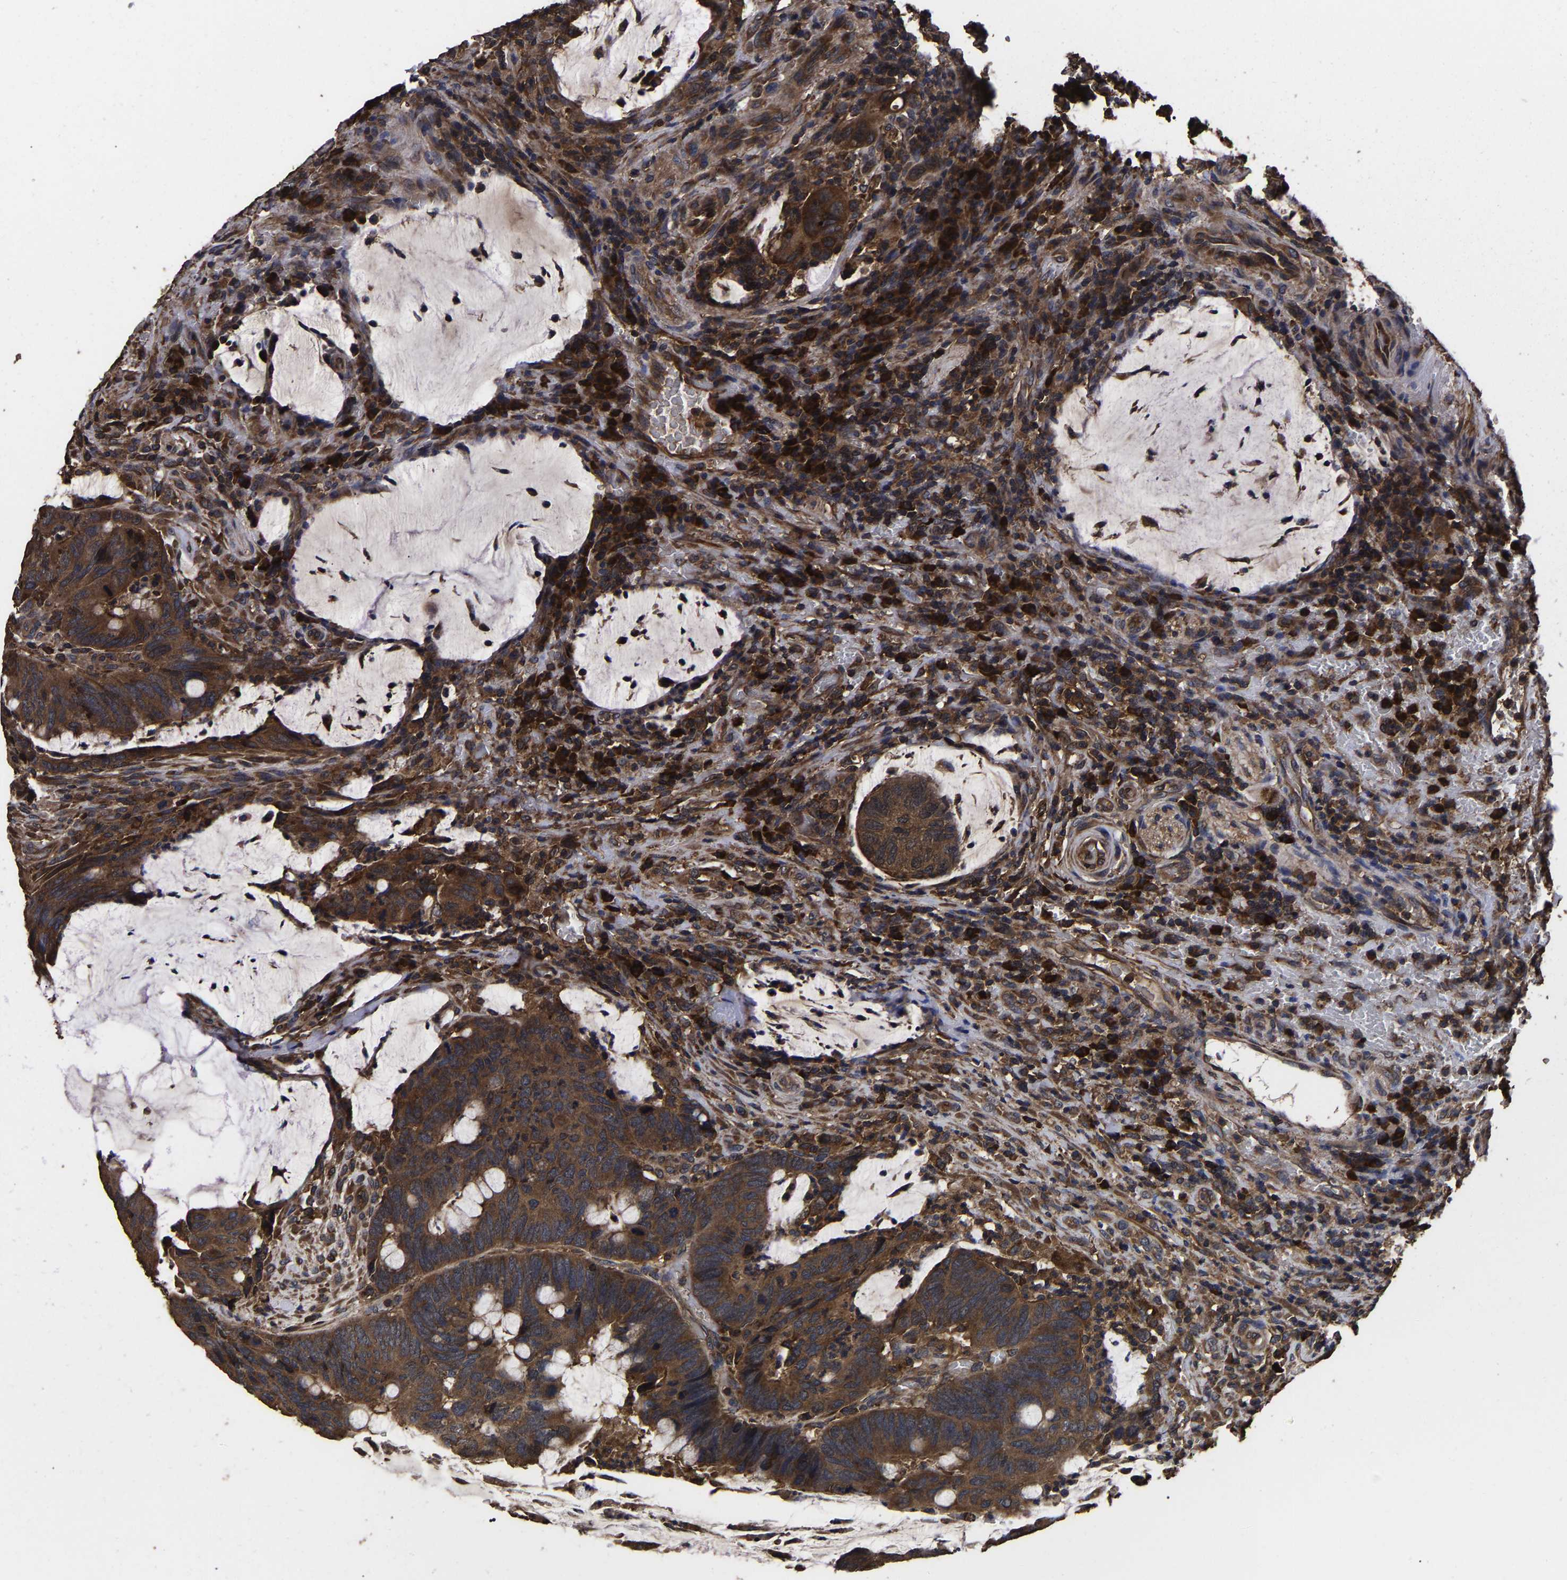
{"staining": {"intensity": "strong", "quantity": ">75%", "location": "cytoplasmic/membranous"}, "tissue": "colorectal cancer", "cell_type": "Tumor cells", "image_type": "cancer", "snomed": [{"axis": "morphology", "description": "Normal tissue, NOS"}, {"axis": "morphology", "description": "Adenocarcinoma, NOS"}, {"axis": "topography", "description": "Rectum"}, {"axis": "topography", "description": "Peripheral nerve tissue"}], "caption": "Adenocarcinoma (colorectal) tissue shows strong cytoplasmic/membranous staining in about >75% of tumor cells (Stains: DAB (3,3'-diaminobenzidine) in brown, nuclei in blue, Microscopy: brightfield microscopy at high magnification).", "gene": "ITCH", "patient": {"sex": "male", "age": 92}}